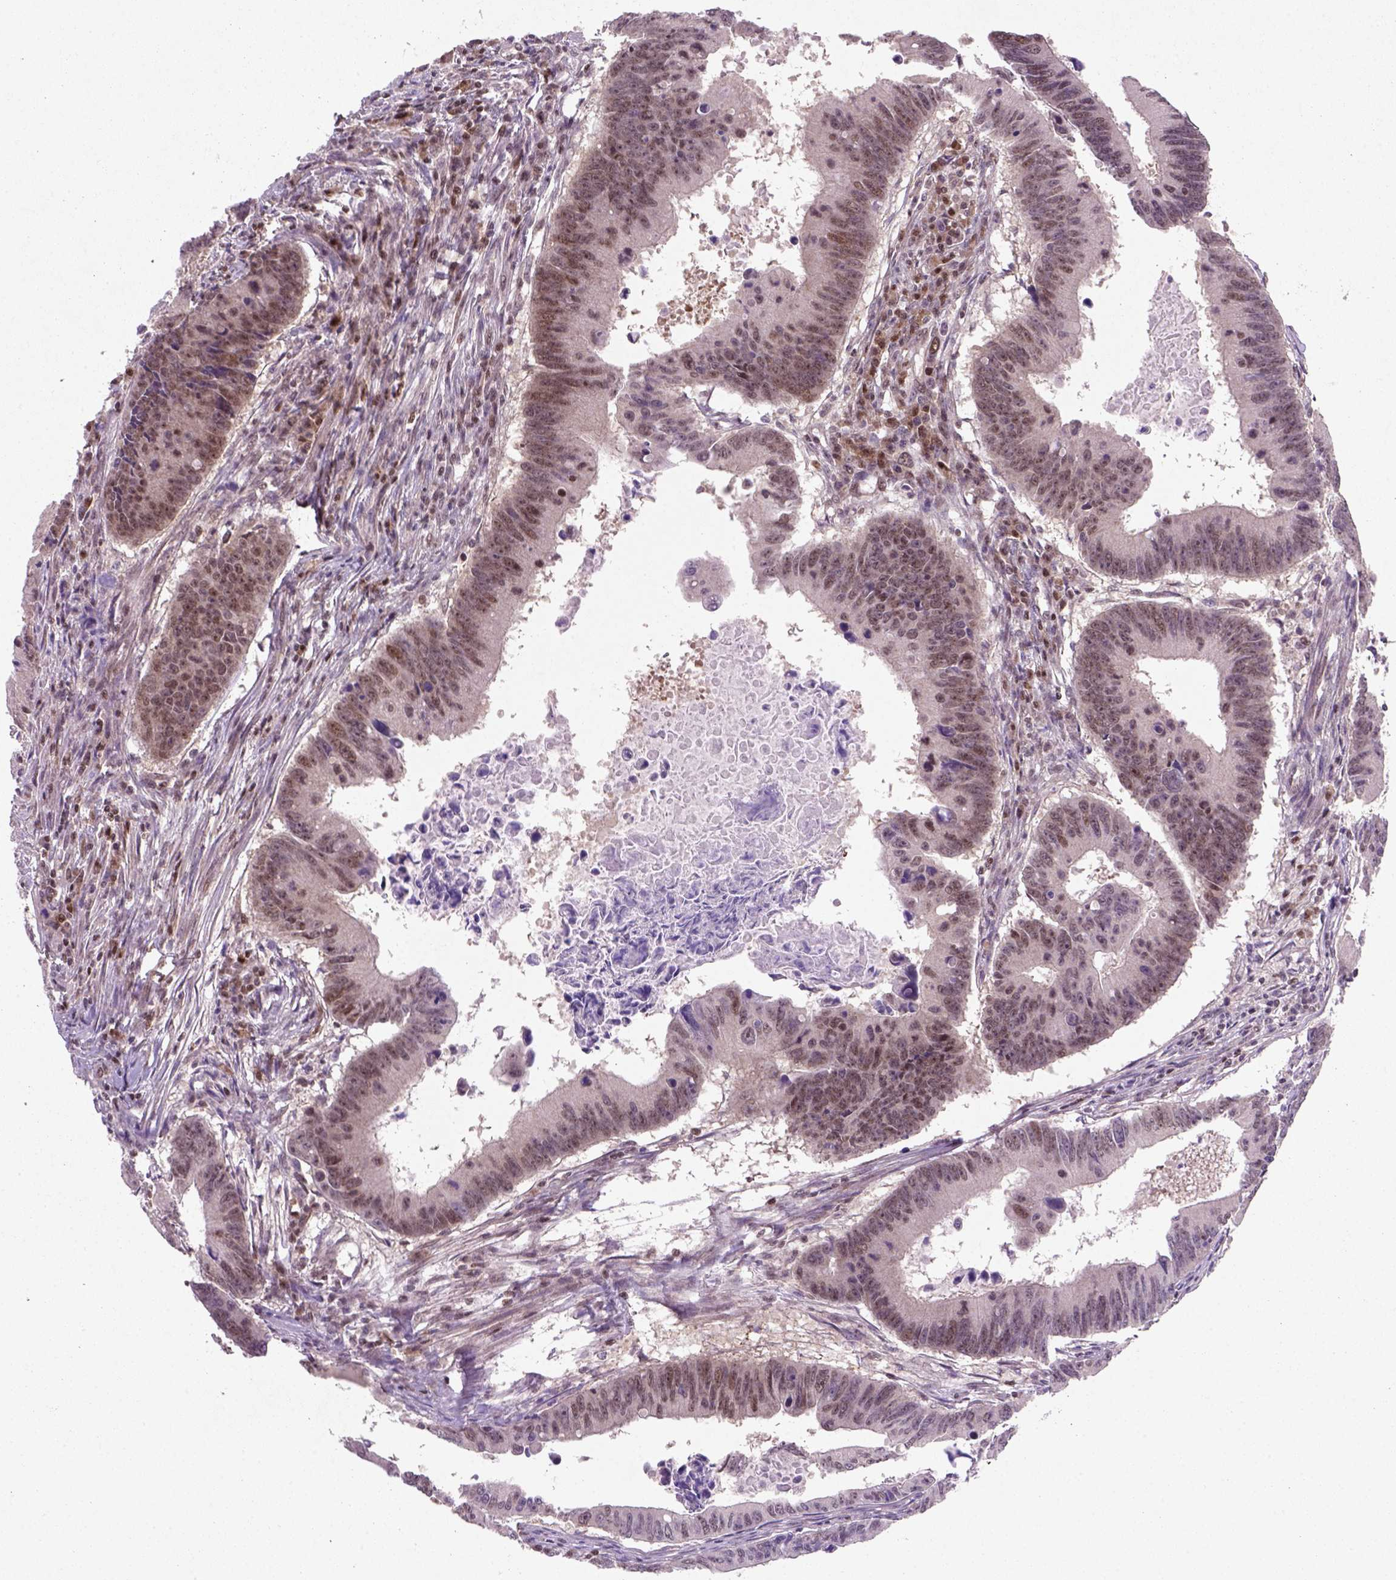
{"staining": {"intensity": "moderate", "quantity": ">75%", "location": "nuclear"}, "tissue": "colorectal cancer", "cell_type": "Tumor cells", "image_type": "cancer", "snomed": [{"axis": "morphology", "description": "Adenocarcinoma, NOS"}, {"axis": "topography", "description": "Colon"}], "caption": "The image shows staining of colorectal cancer, revealing moderate nuclear protein expression (brown color) within tumor cells.", "gene": "MGMT", "patient": {"sex": "female", "age": 87}}